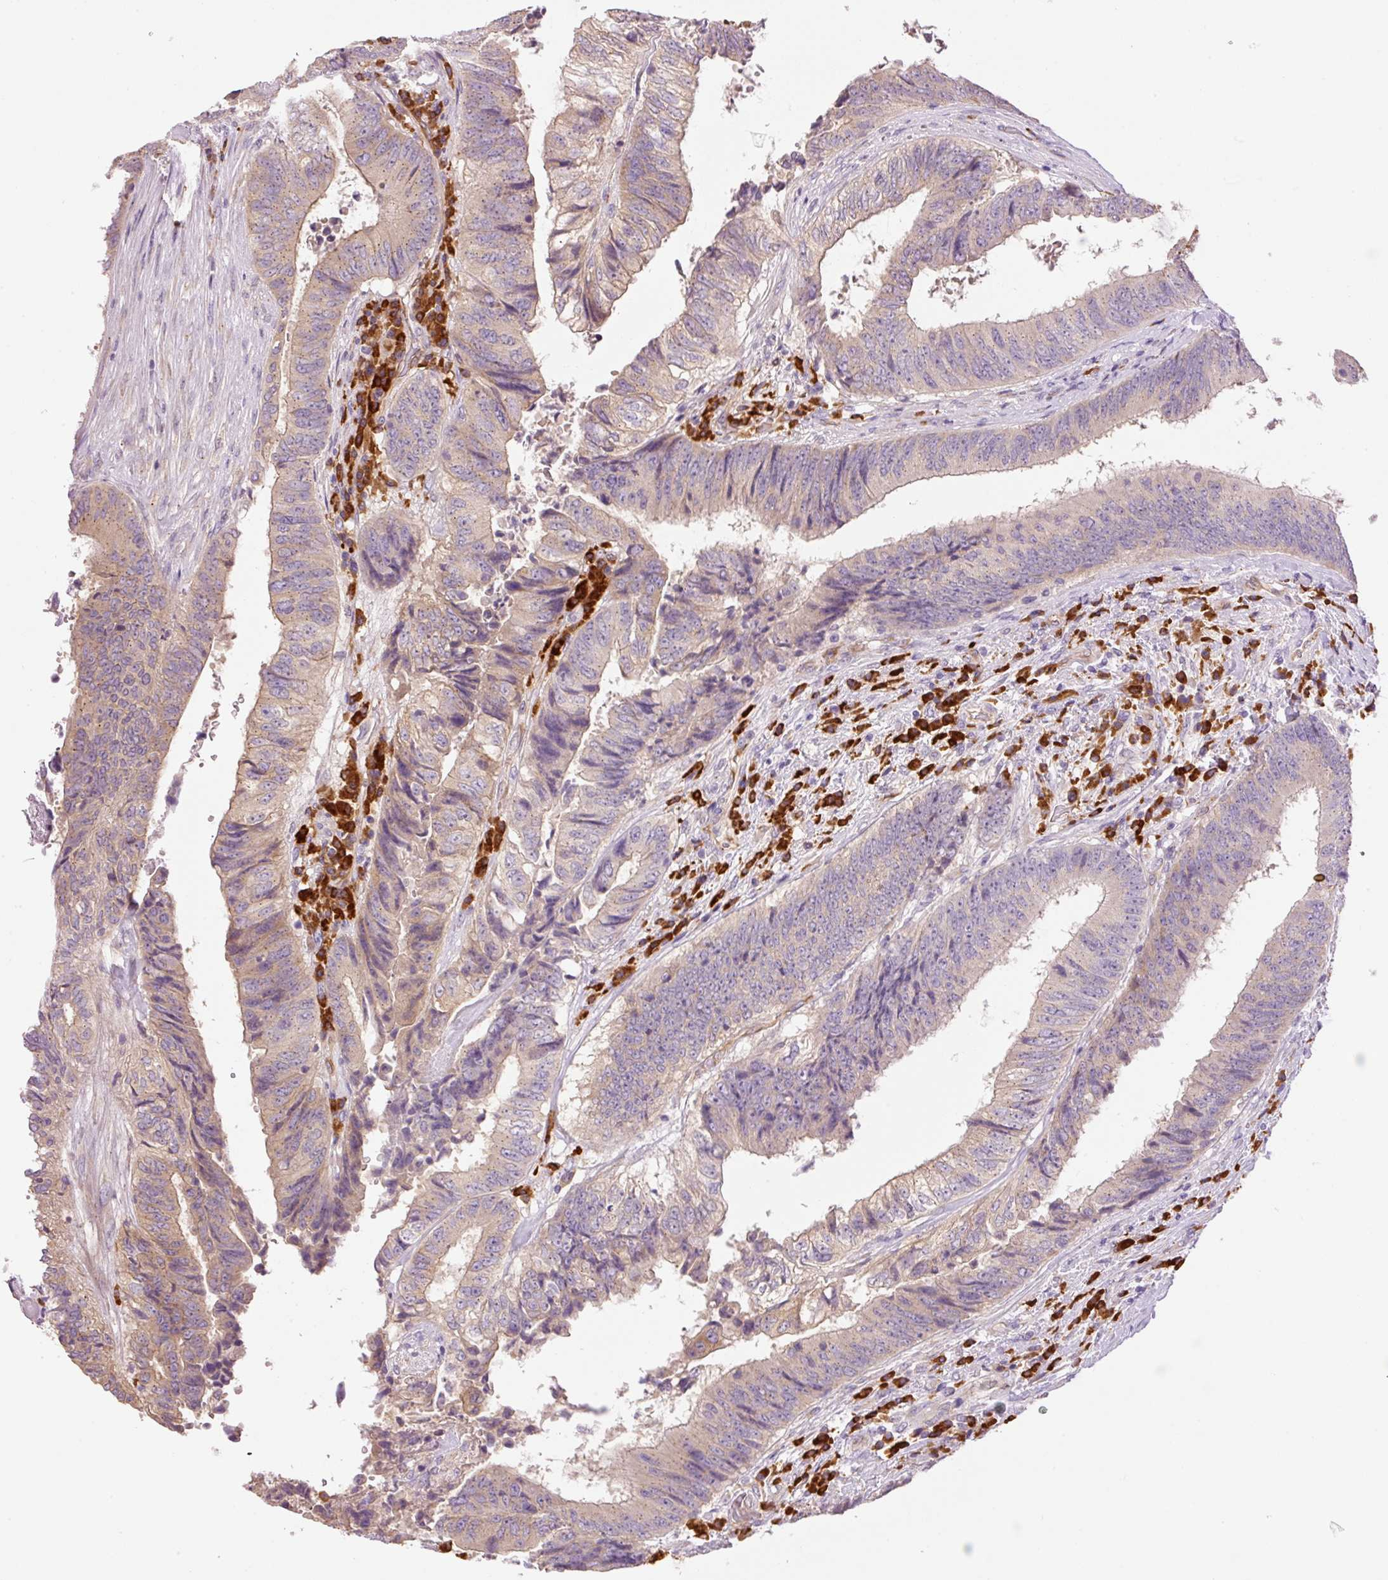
{"staining": {"intensity": "weak", "quantity": ">75%", "location": "cytoplasmic/membranous"}, "tissue": "colorectal cancer", "cell_type": "Tumor cells", "image_type": "cancer", "snomed": [{"axis": "morphology", "description": "Adenocarcinoma, NOS"}, {"axis": "topography", "description": "Rectum"}], "caption": "Tumor cells display low levels of weak cytoplasmic/membranous staining in about >75% of cells in colorectal cancer.", "gene": "PNPLA5", "patient": {"sex": "male", "age": 72}}